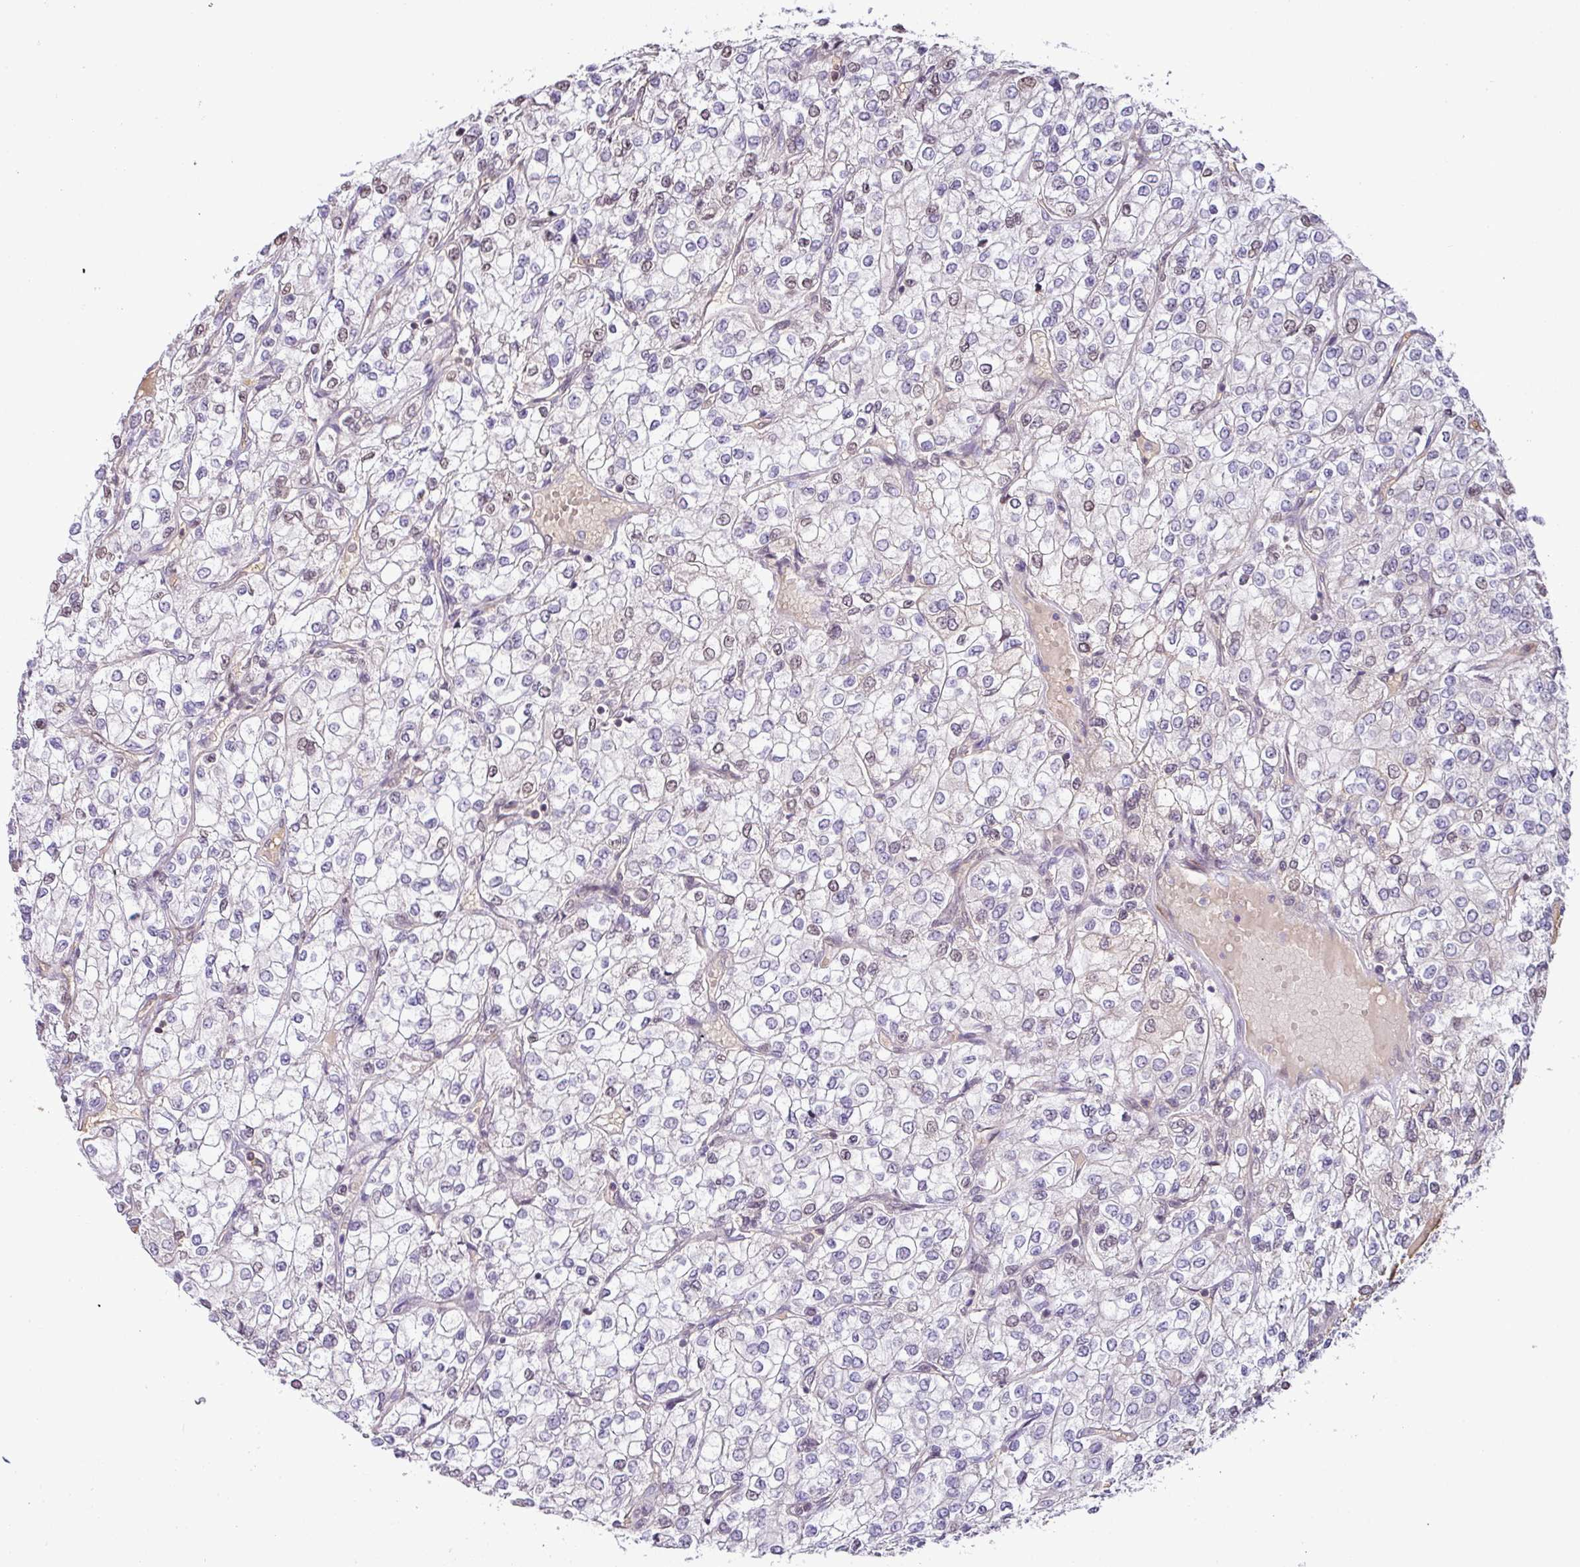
{"staining": {"intensity": "negative", "quantity": "none", "location": "none"}, "tissue": "renal cancer", "cell_type": "Tumor cells", "image_type": "cancer", "snomed": [{"axis": "morphology", "description": "Adenocarcinoma, NOS"}, {"axis": "topography", "description": "Kidney"}], "caption": "Tumor cells show no significant protein positivity in renal adenocarcinoma.", "gene": "PARP2", "patient": {"sex": "male", "age": 80}}